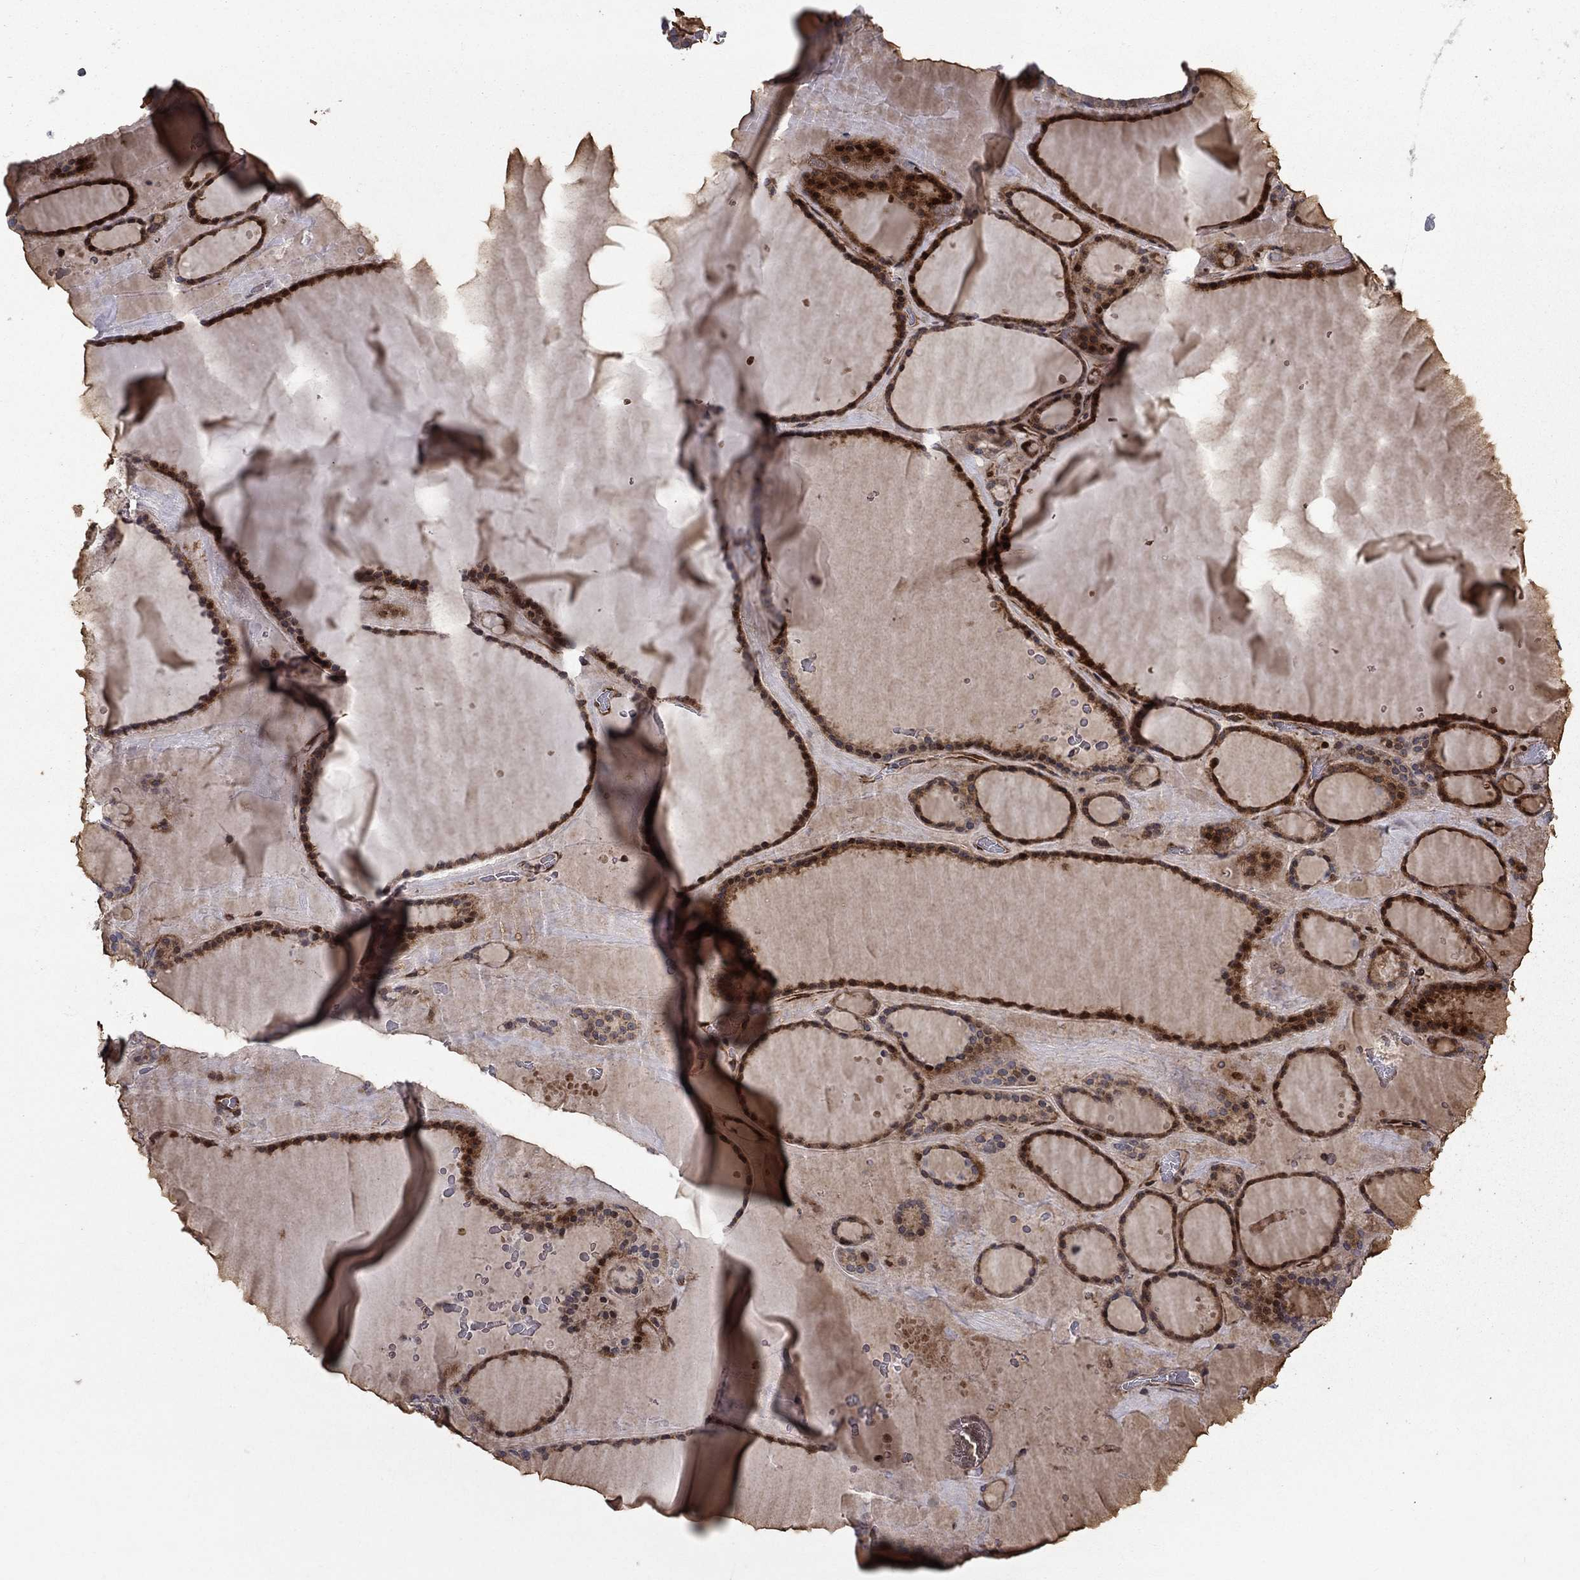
{"staining": {"intensity": "strong", "quantity": ">75%", "location": "cytoplasmic/membranous,nuclear"}, "tissue": "thyroid gland", "cell_type": "Glandular cells", "image_type": "normal", "snomed": [{"axis": "morphology", "description": "Normal tissue, NOS"}, {"axis": "topography", "description": "Thyroid gland"}], "caption": "Glandular cells demonstrate high levels of strong cytoplasmic/membranous,nuclear expression in about >75% of cells in normal human thyroid gland.", "gene": "MIOS", "patient": {"sex": "male", "age": 63}}